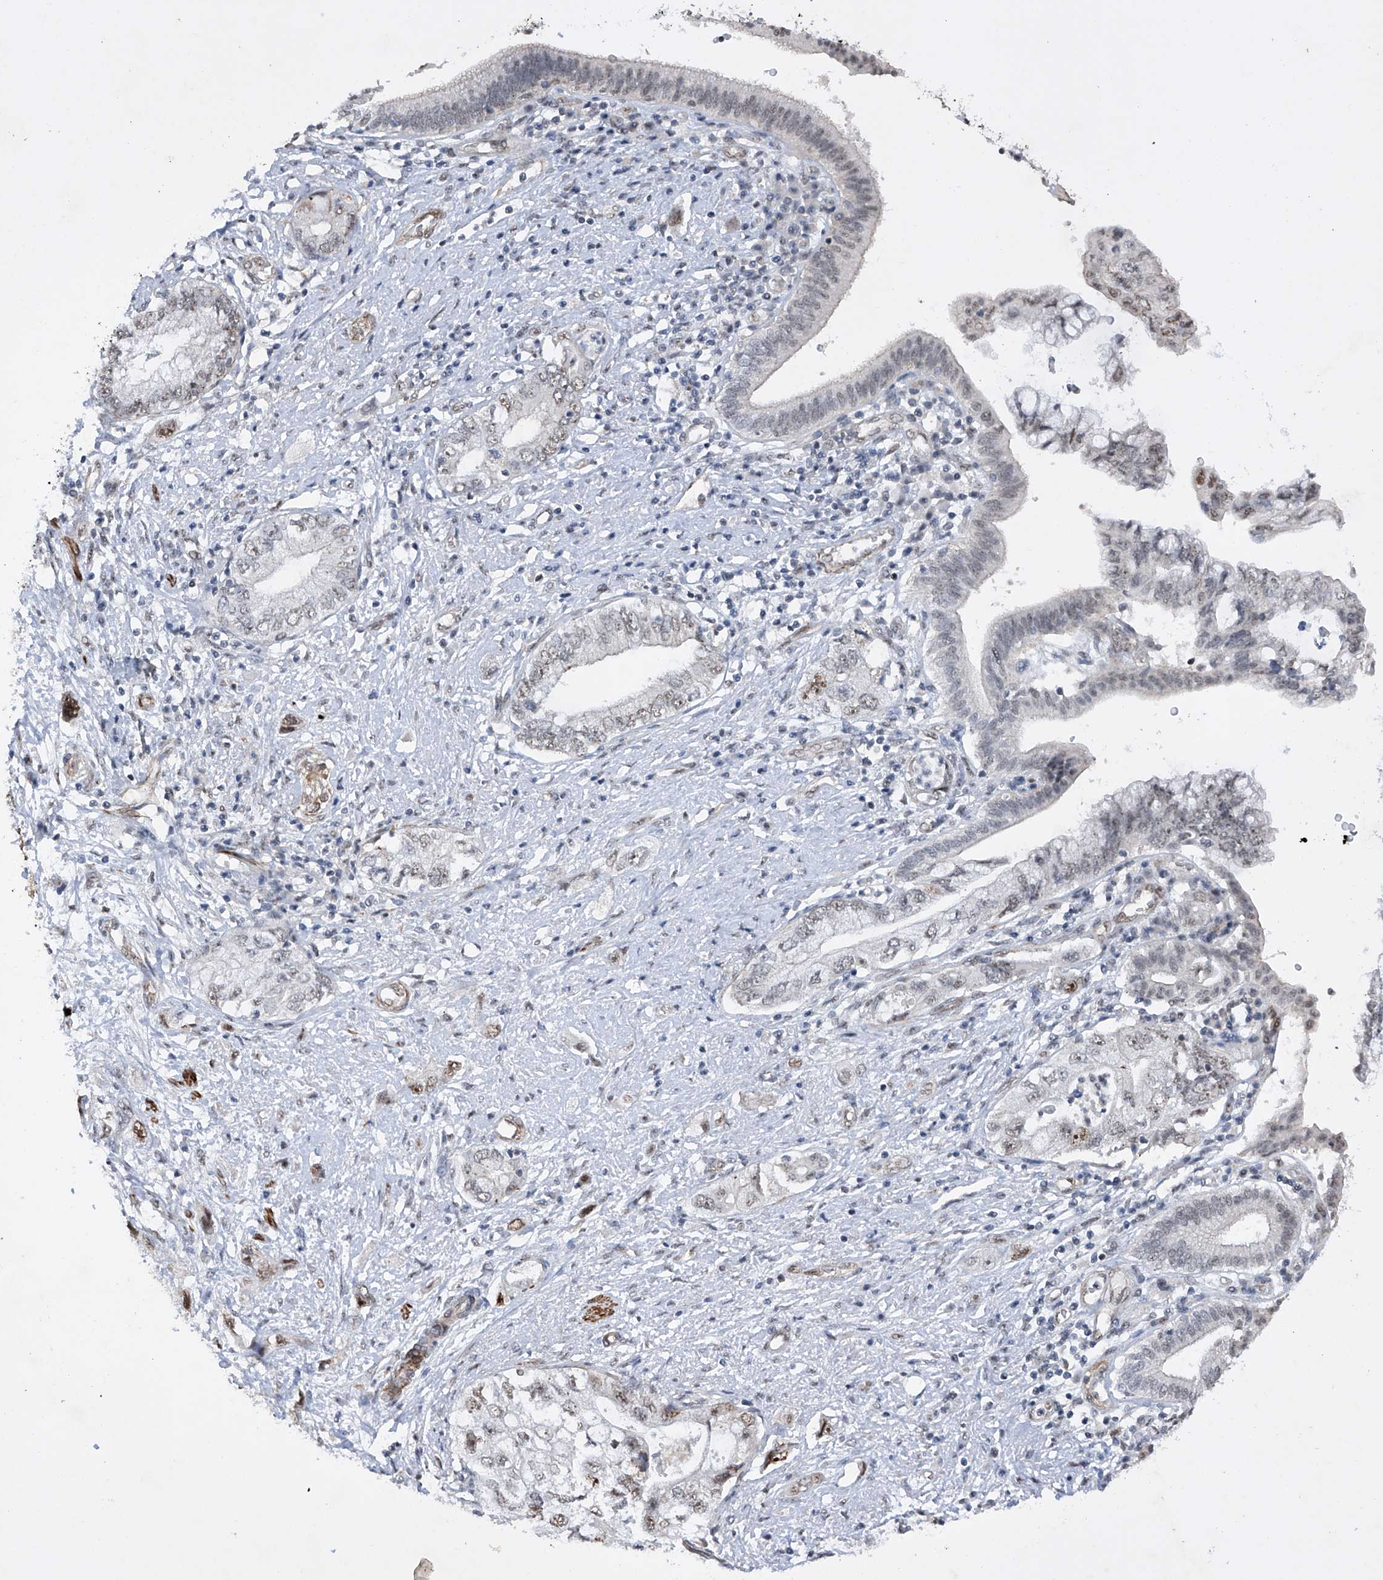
{"staining": {"intensity": "negative", "quantity": "none", "location": "none"}, "tissue": "pancreatic cancer", "cell_type": "Tumor cells", "image_type": "cancer", "snomed": [{"axis": "morphology", "description": "Adenocarcinoma, NOS"}, {"axis": "topography", "description": "Pancreas"}], "caption": "This is an IHC photomicrograph of pancreatic cancer (adenocarcinoma). There is no staining in tumor cells.", "gene": "NFATC4", "patient": {"sex": "female", "age": 73}}